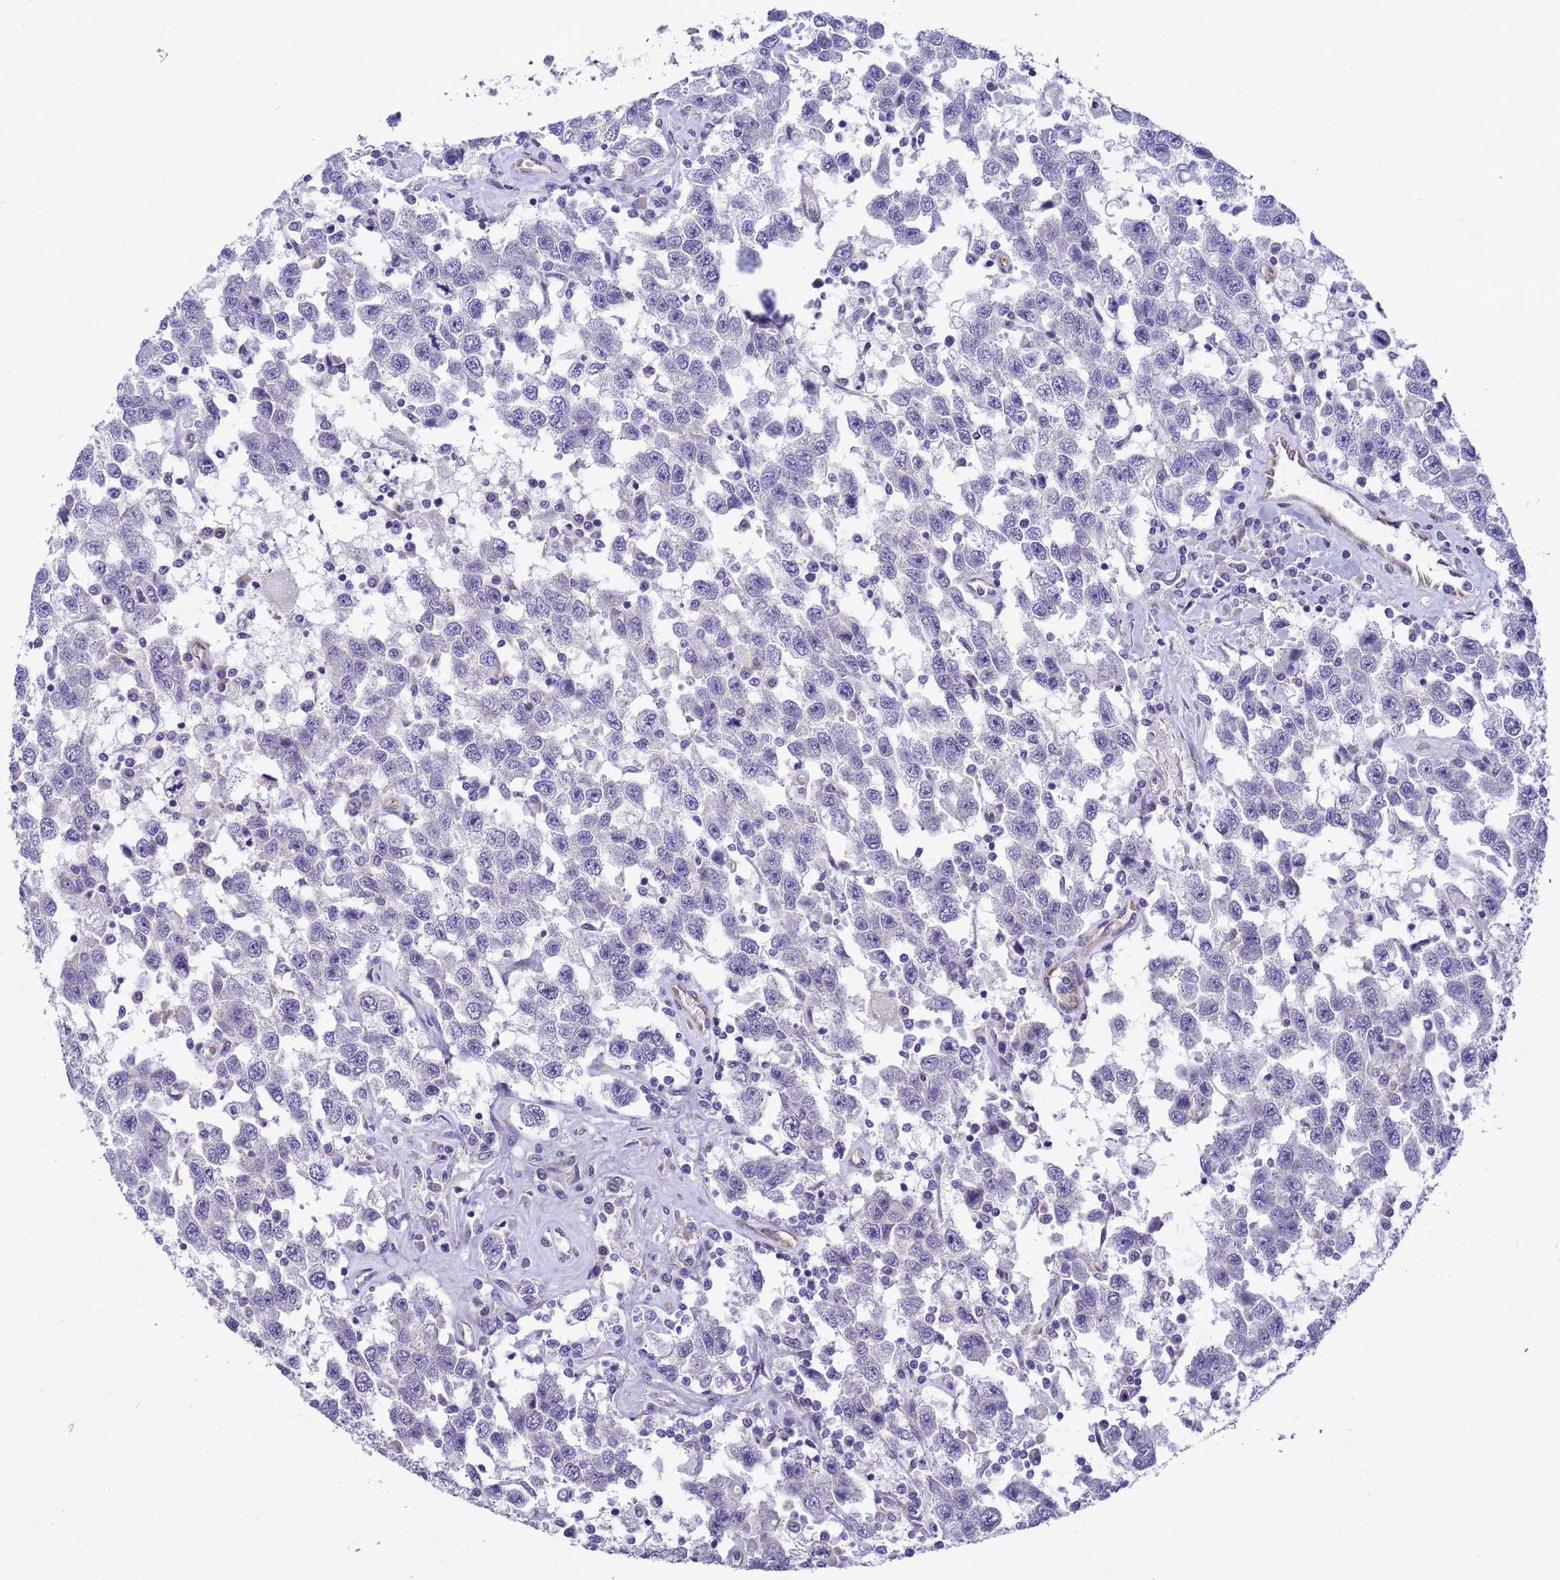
{"staining": {"intensity": "negative", "quantity": "none", "location": "none"}, "tissue": "testis cancer", "cell_type": "Tumor cells", "image_type": "cancer", "snomed": [{"axis": "morphology", "description": "Seminoma, NOS"}, {"axis": "topography", "description": "Testis"}], "caption": "High power microscopy histopathology image of an IHC photomicrograph of testis cancer (seminoma), revealing no significant staining in tumor cells. The staining was performed using DAB to visualize the protein expression in brown, while the nuclei were stained in blue with hematoxylin (Magnification: 20x).", "gene": "TRPC6", "patient": {"sex": "male", "age": 41}}